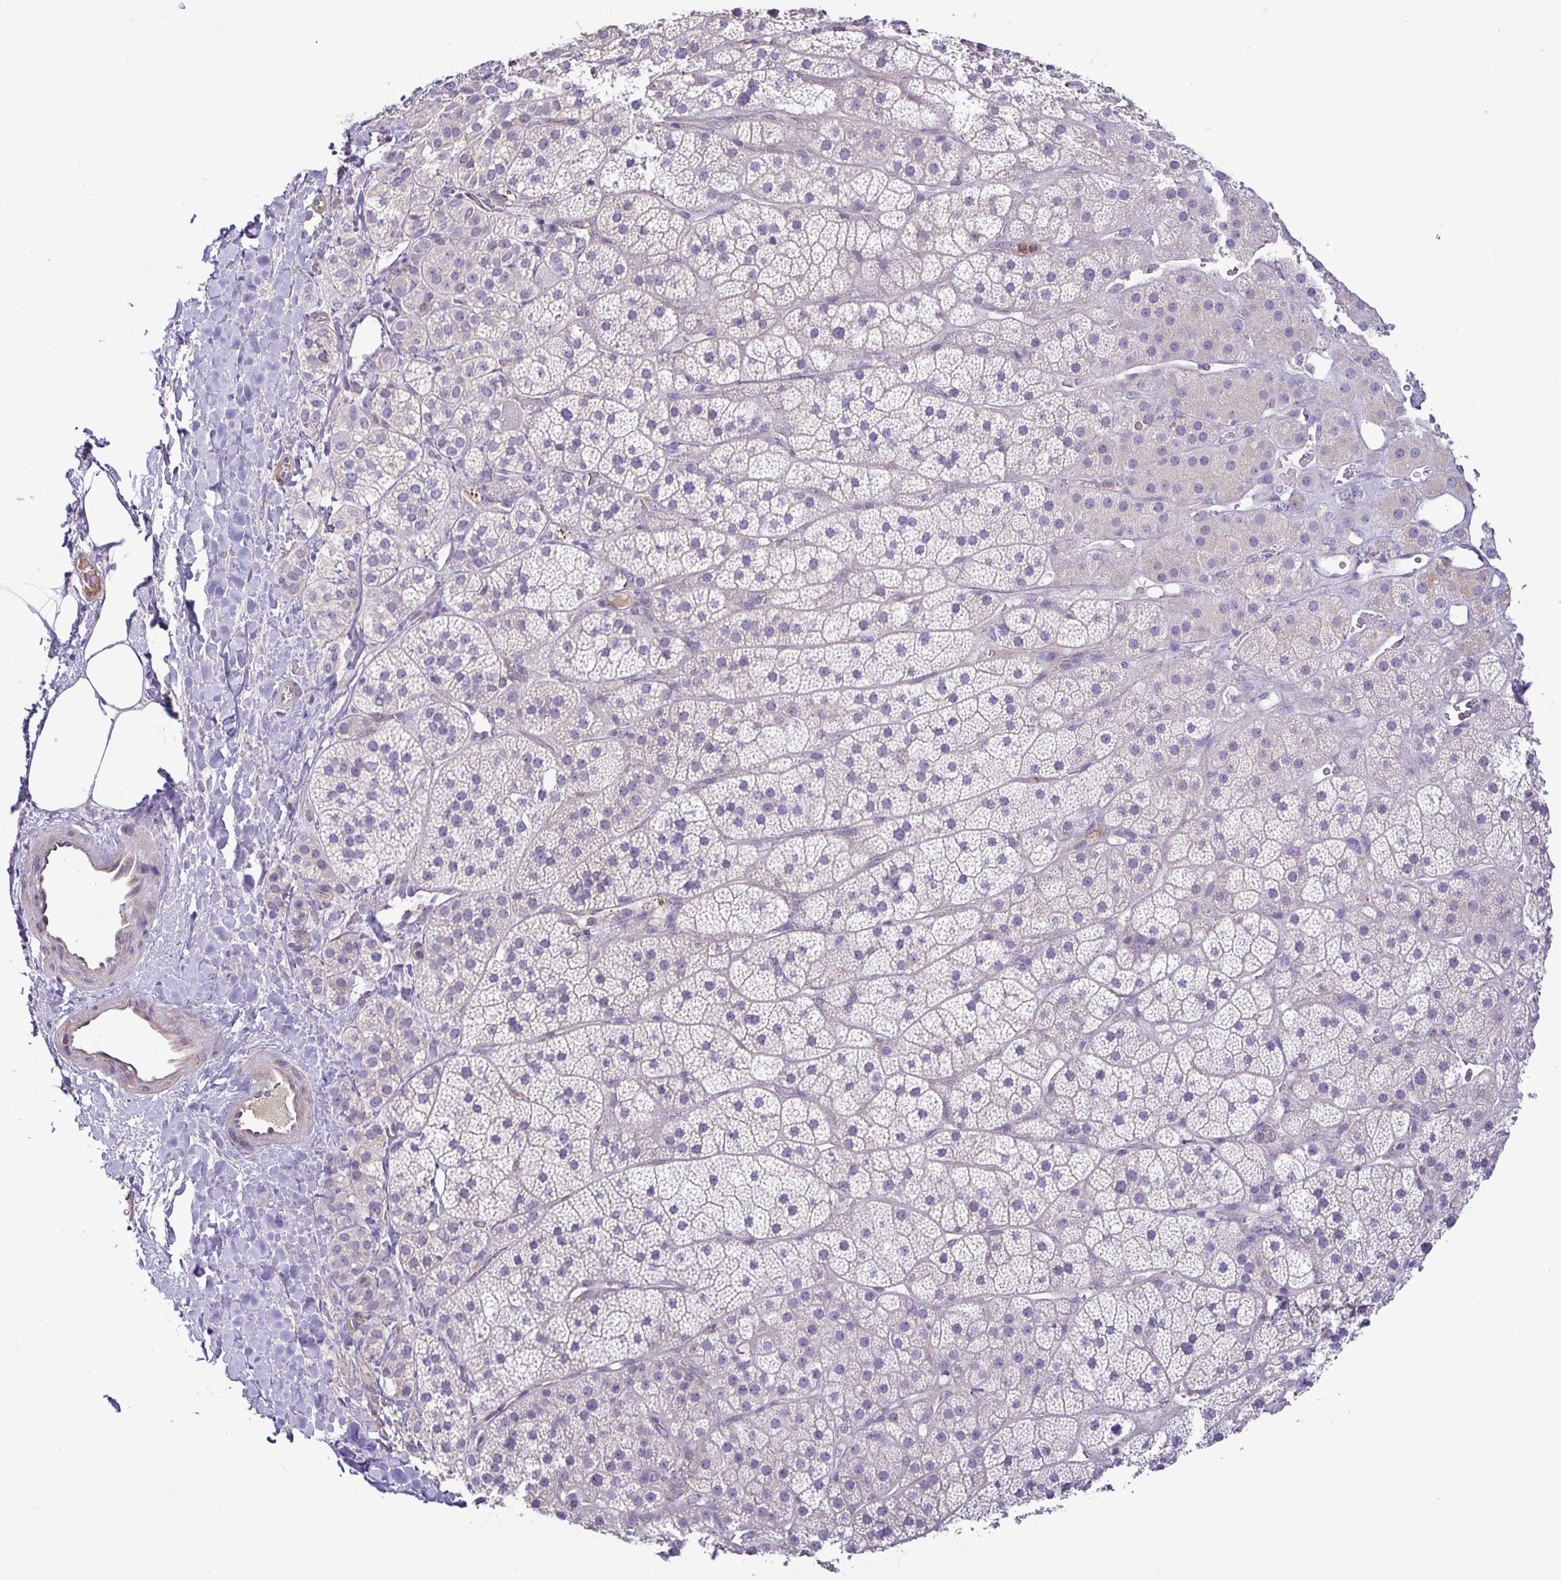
{"staining": {"intensity": "negative", "quantity": "none", "location": "none"}, "tissue": "adrenal gland", "cell_type": "Glandular cells", "image_type": "normal", "snomed": [{"axis": "morphology", "description": "Normal tissue, NOS"}, {"axis": "topography", "description": "Adrenal gland"}], "caption": "A high-resolution photomicrograph shows immunohistochemistry (IHC) staining of normal adrenal gland, which reveals no significant positivity in glandular cells. (DAB (3,3'-diaminobenzidine) immunohistochemistry with hematoxylin counter stain).", "gene": "MYL10", "patient": {"sex": "male", "age": 57}}